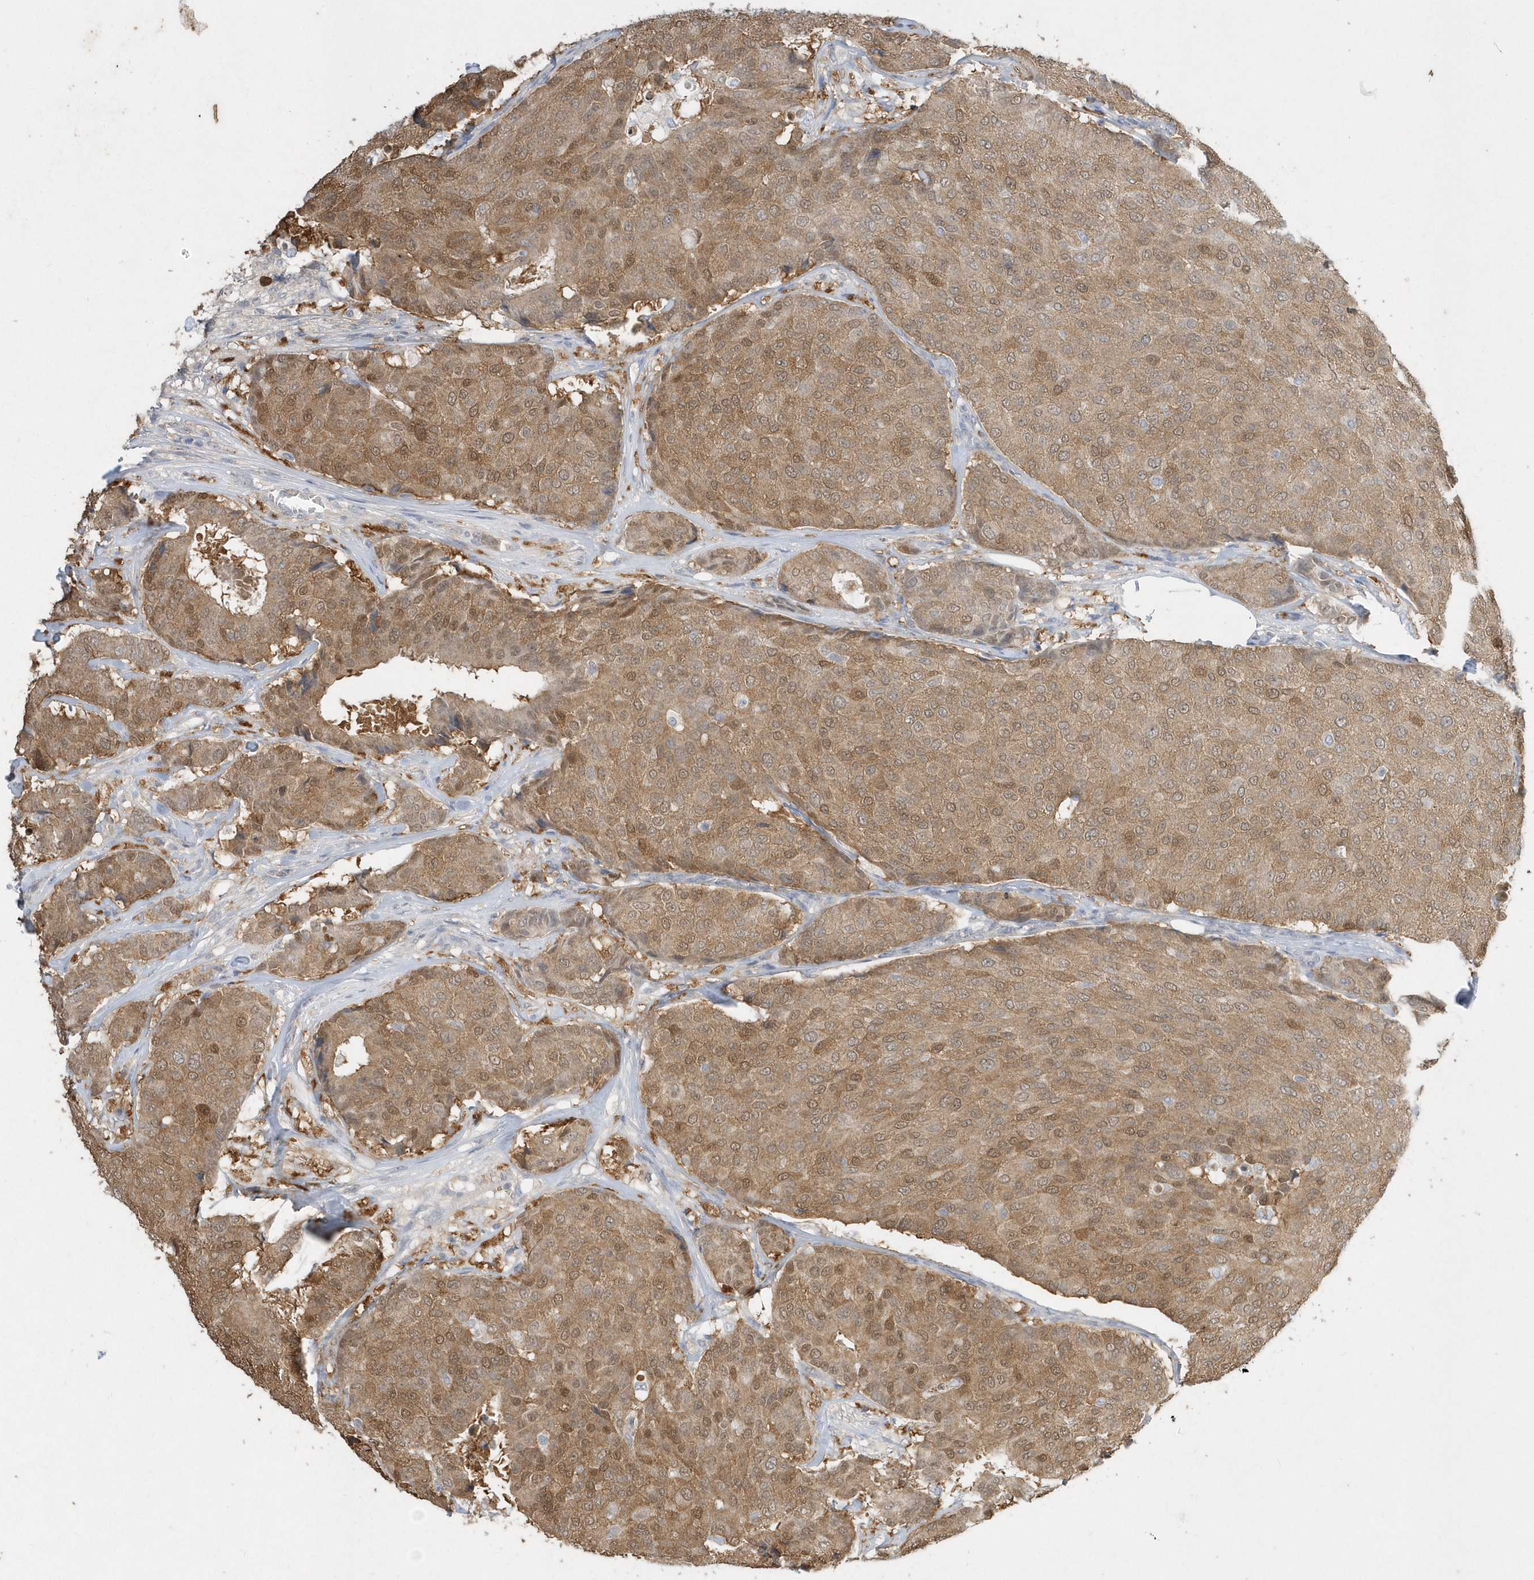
{"staining": {"intensity": "moderate", "quantity": ">75%", "location": "cytoplasmic/membranous,nuclear"}, "tissue": "breast cancer", "cell_type": "Tumor cells", "image_type": "cancer", "snomed": [{"axis": "morphology", "description": "Duct carcinoma"}, {"axis": "topography", "description": "Breast"}], "caption": "Immunohistochemistry (IHC) of human breast cancer demonstrates medium levels of moderate cytoplasmic/membranous and nuclear staining in about >75% of tumor cells.", "gene": "AKR7A2", "patient": {"sex": "female", "age": 75}}